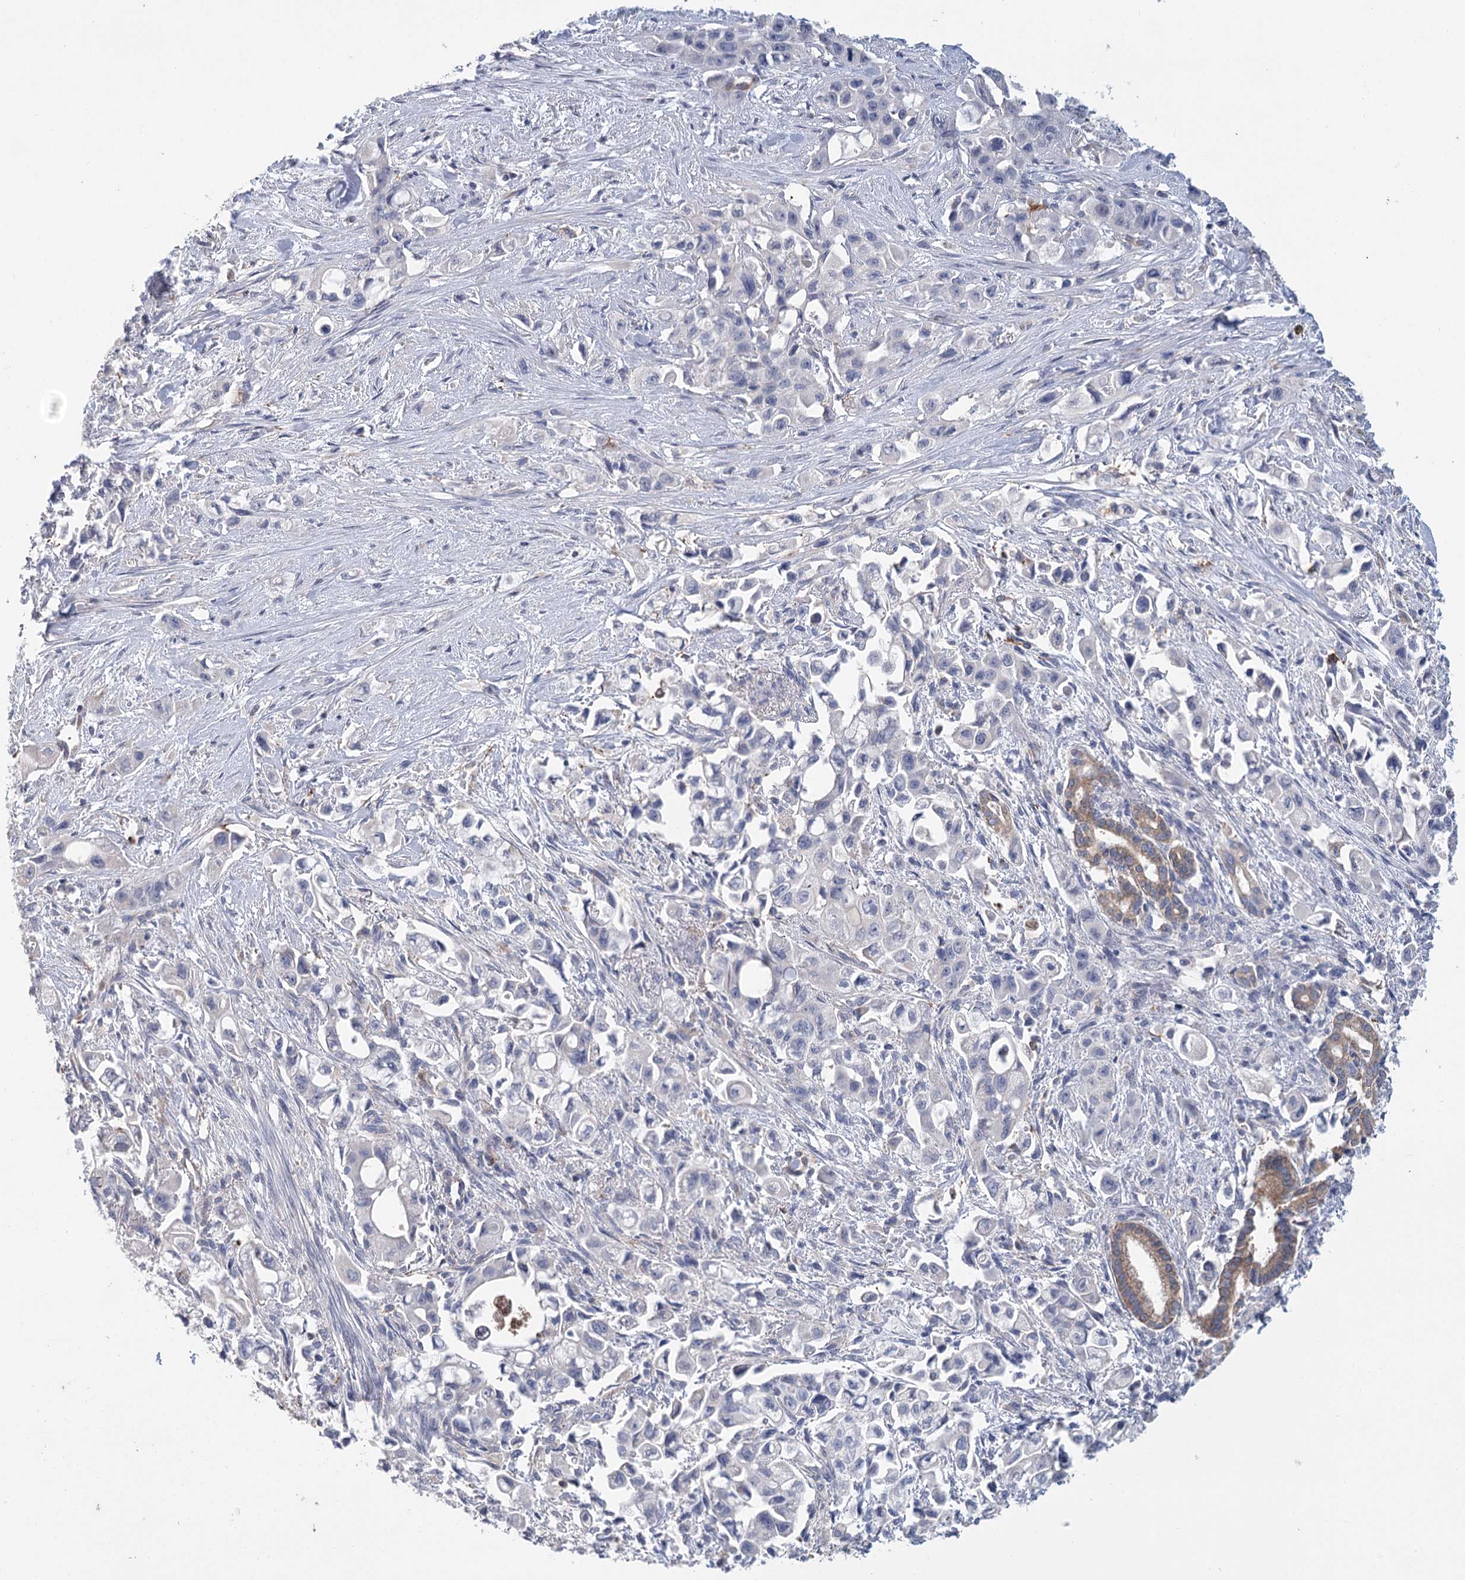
{"staining": {"intensity": "negative", "quantity": "none", "location": "none"}, "tissue": "pancreatic cancer", "cell_type": "Tumor cells", "image_type": "cancer", "snomed": [{"axis": "morphology", "description": "Adenocarcinoma, NOS"}, {"axis": "topography", "description": "Pancreas"}], "caption": "Immunohistochemistry photomicrograph of pancreatic cancer (adenocarcinoma) stained for a protein (brown), which reveals no positivity in tumor cells. Nuclei are stained in blue.", "gene": "ARHGAP44", "patient": {"sex": "female", "age": 66}}